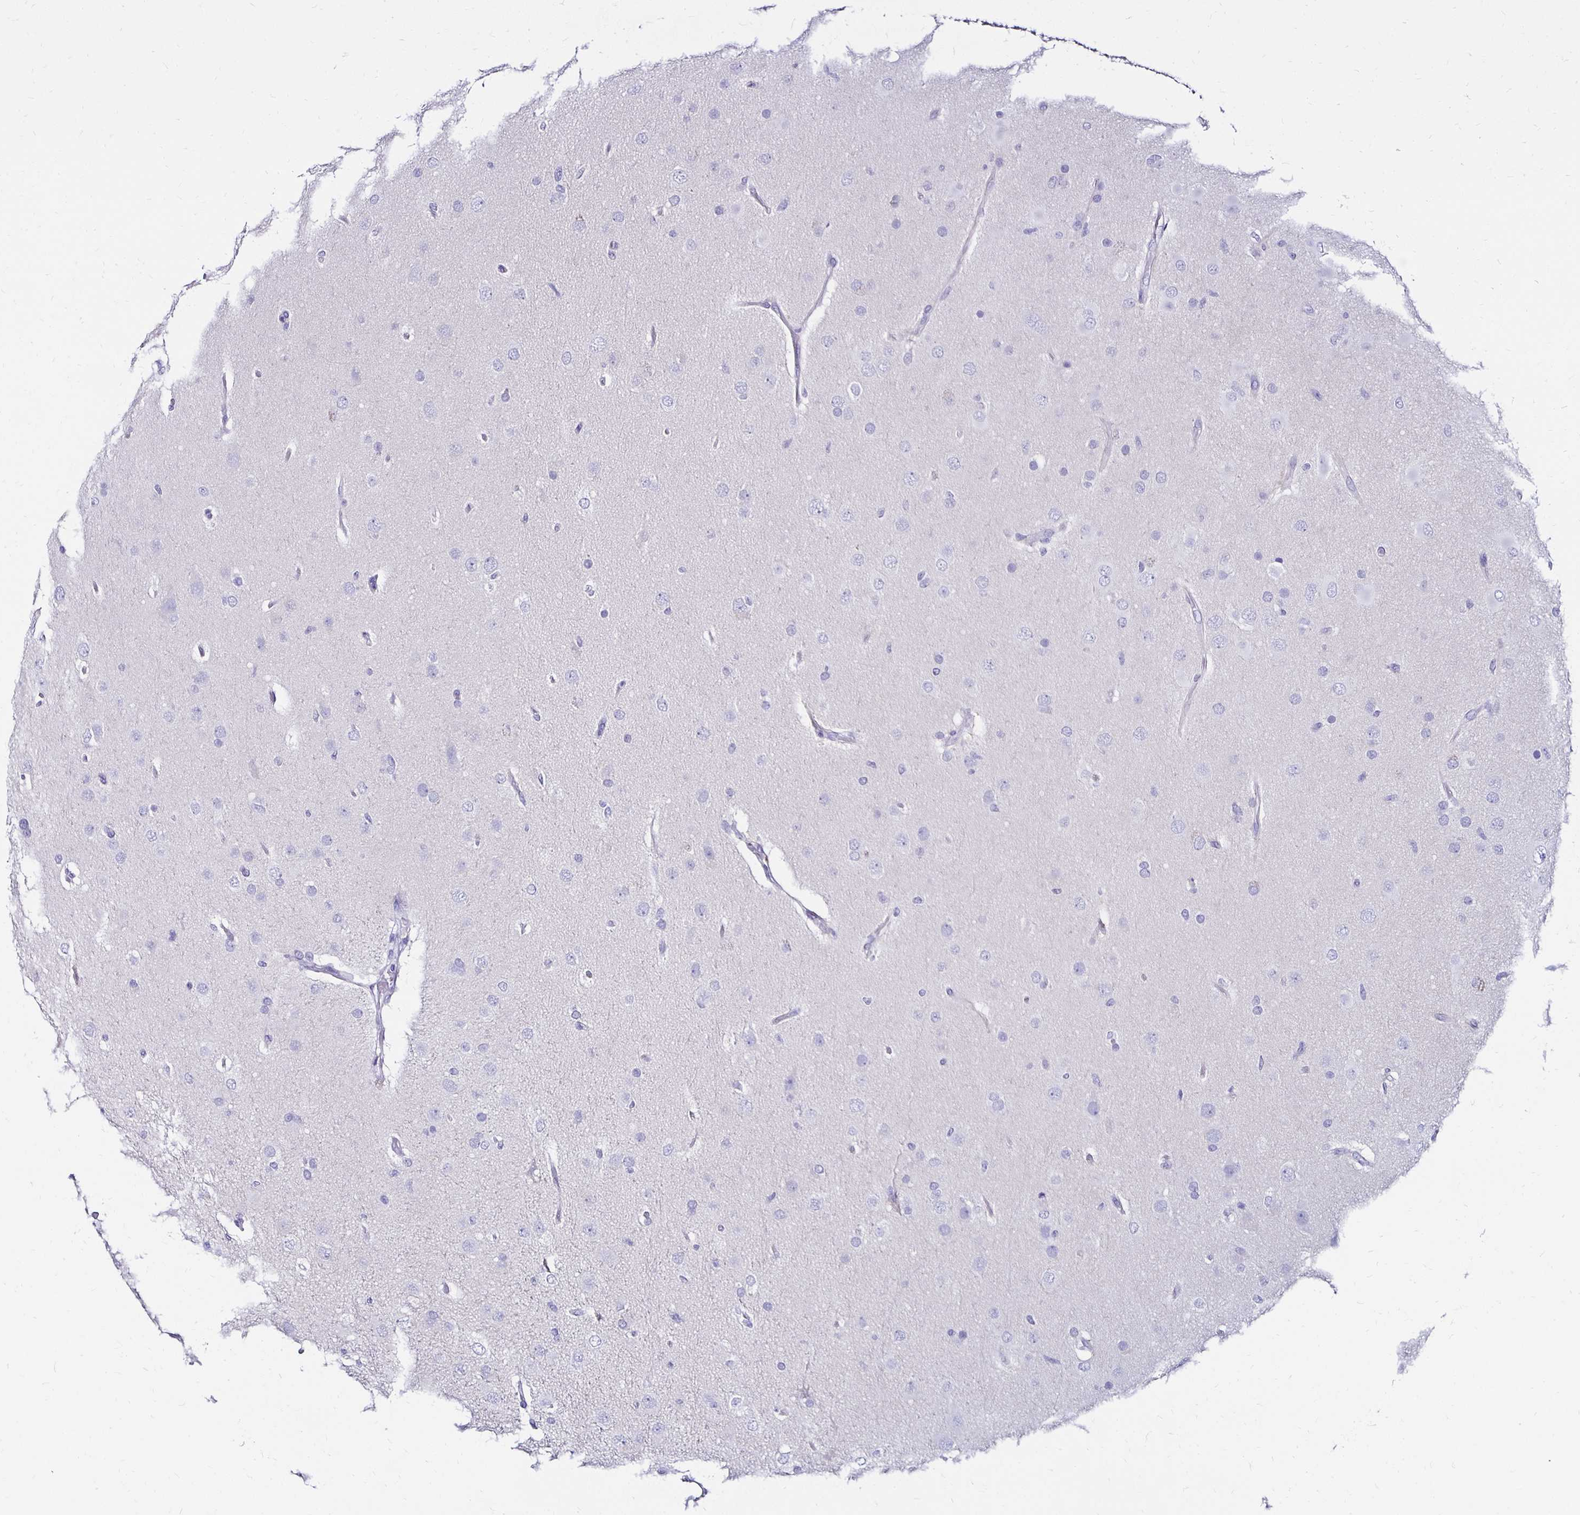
{"staining": {"intensity": "negative", "quantity": "none", "location": "none"}, "tissue": "glioma", "cell_type": "Tumor cells", "image_type": "cancer", "snomed": [{"axis": "morphology", "description": "Glioma, malignant, High grade"}, {"axis": "topography", "description": "Brain"}], "caption": "Photomicrograph shows no significant protein expression in tumor cells of high-grade glioma (malignant).", "gene": "KCNT1", "patient": {"sex": "male", "age": 53}}